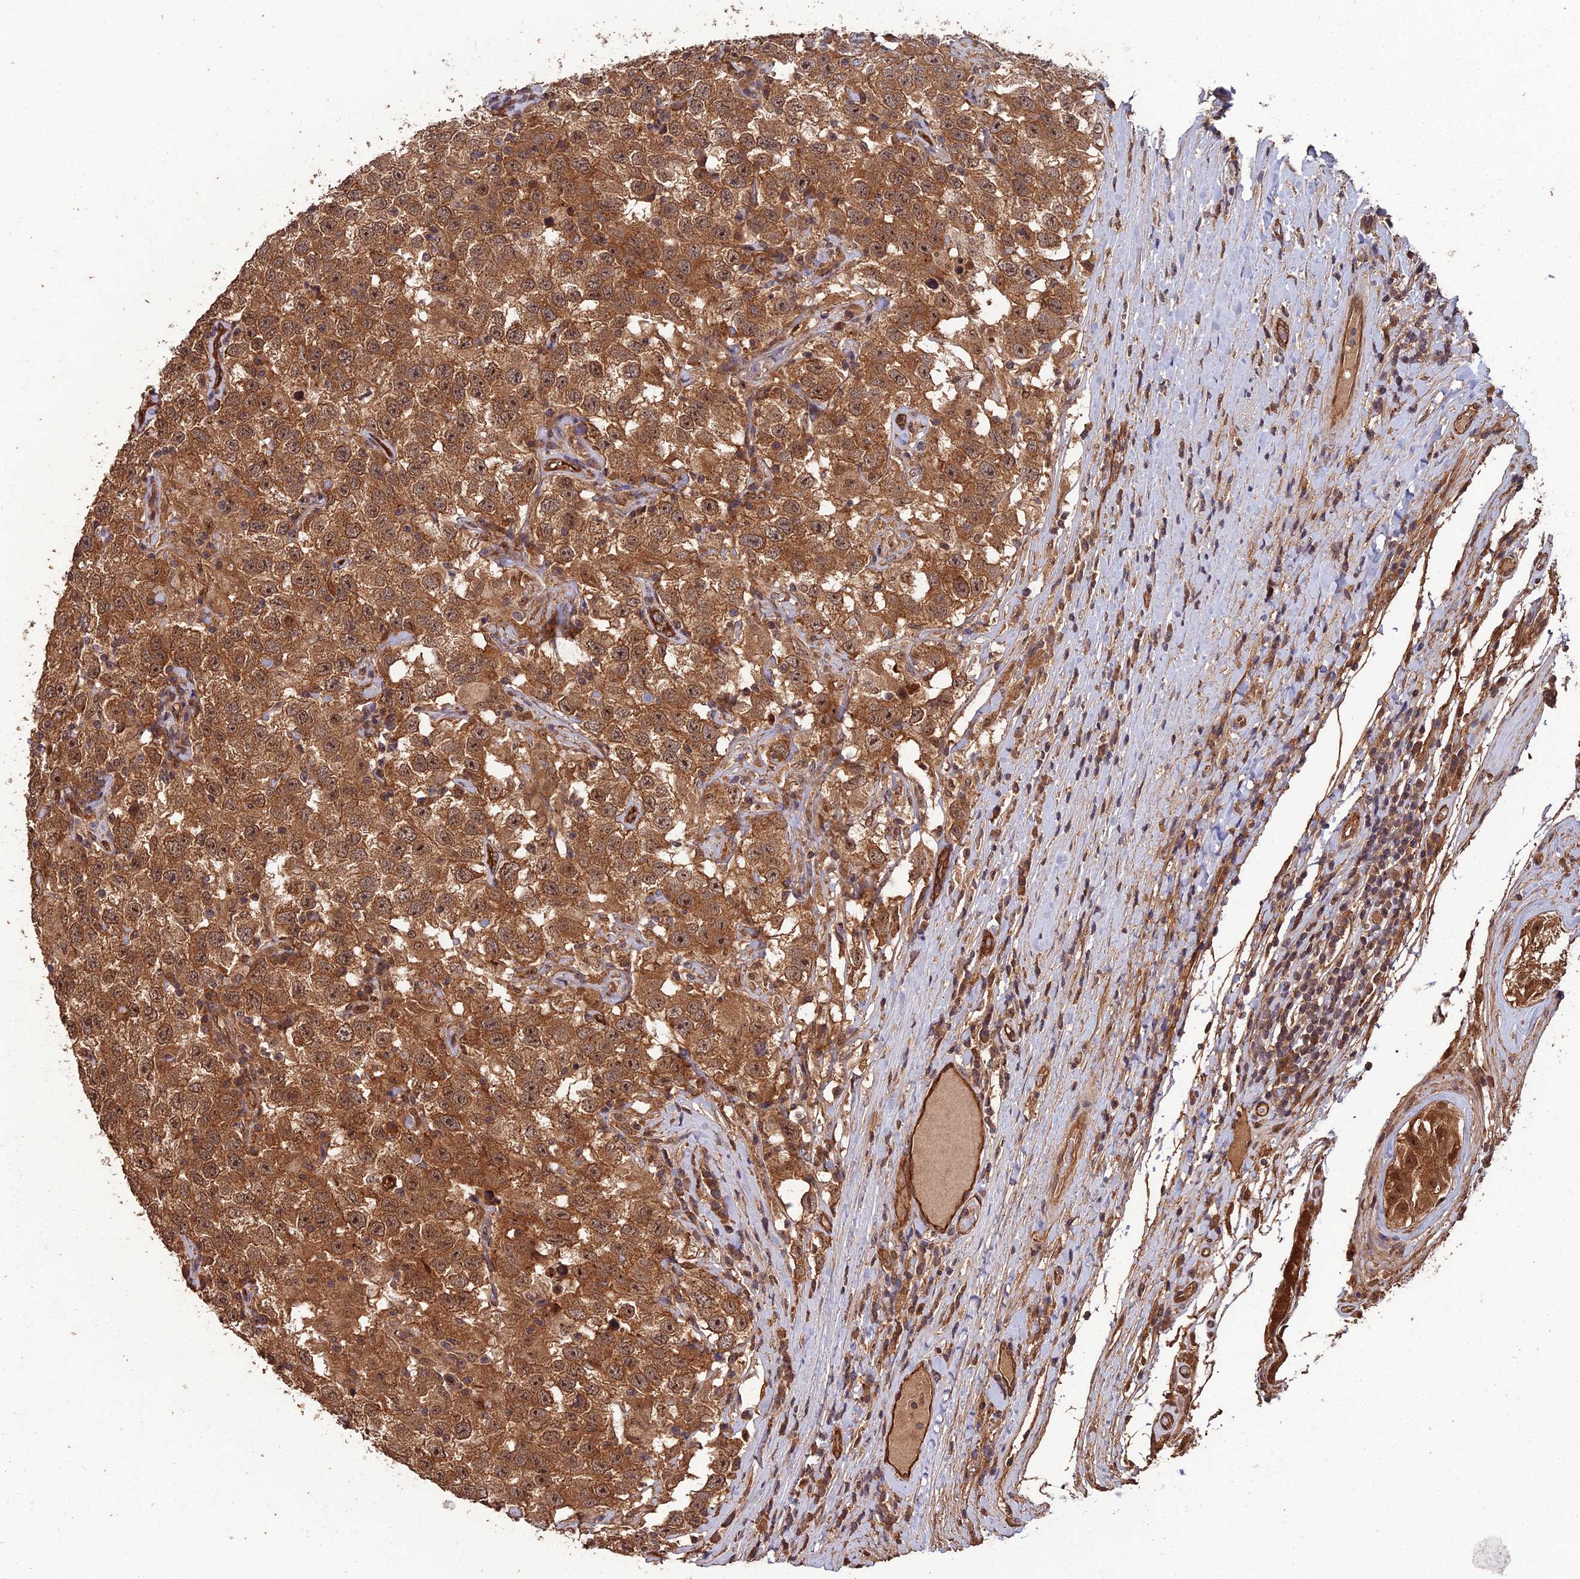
{"staining": {"intensity": "strong", "quantity": ">75%", "location": "cytoplasmic/membranous,nuclear"}, "tissue": "testis cancer", "cell_type": "Tumor cells", "image_type": "cancer", "snomed": [{"axis": "morphology", "description": "Seminoma, NOS"}, {"axis": "topography", "description": "Testis"}], "caption": "Immunohistochemical staining of testis seminoma shows strong cytoplasmic/membranous and nuclear protein staining in approximately >75% of tumor cells.", "gene": "RALGAPA2", "patient": {"sex": "male", "age": 41}}